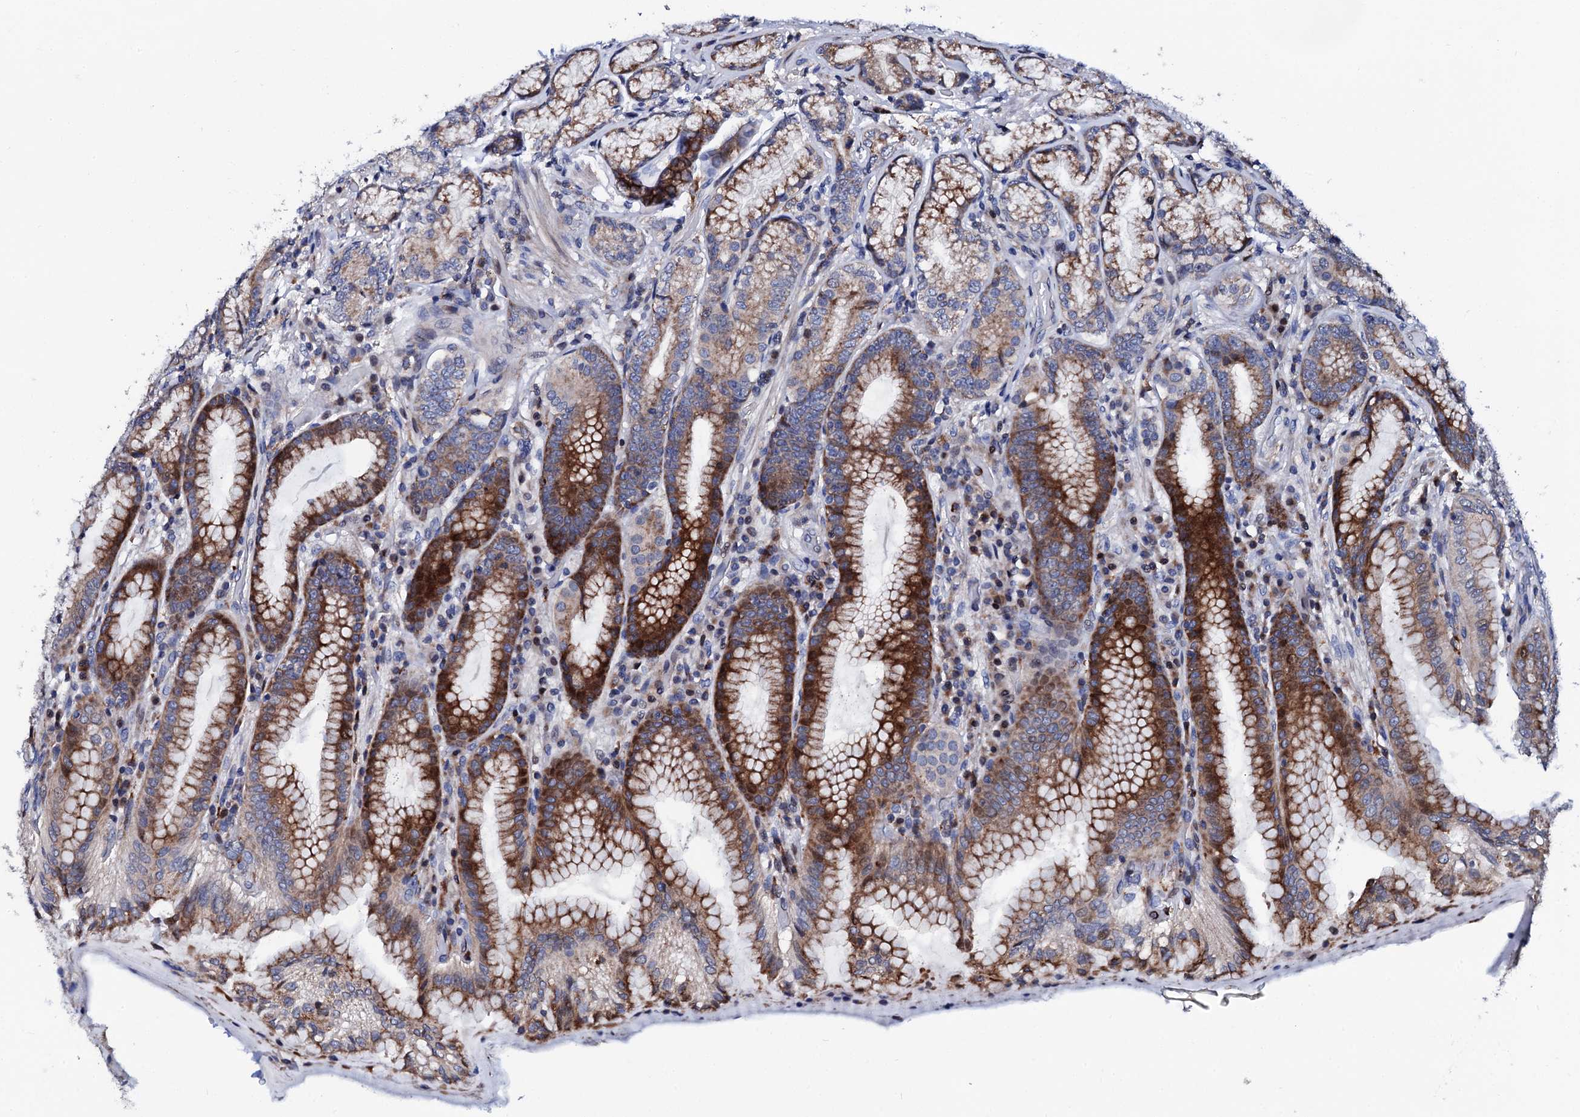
{"staining": {"intensity": "strong", "quantity": "25%-75%", "location": "cytoplasmic/membranous"}, "tissue": "stomach", "cell_type": "Glandular cells", "image_type": "normal", "snomed": [{"axis": "morphology", "description": "Normal tissue, NOS"}, {"axis": "topography", "description": "Stomach, upper"}, {"axis": "topography", "description": "Stomach, lower"}], "caption": "Strong cytoplasmic/membranous protein positivity is present in approximately 25%-75% of glandular cells in stomach.", "gene": "TCIRG1", "patient": {"sex": "female", "age": 76}}